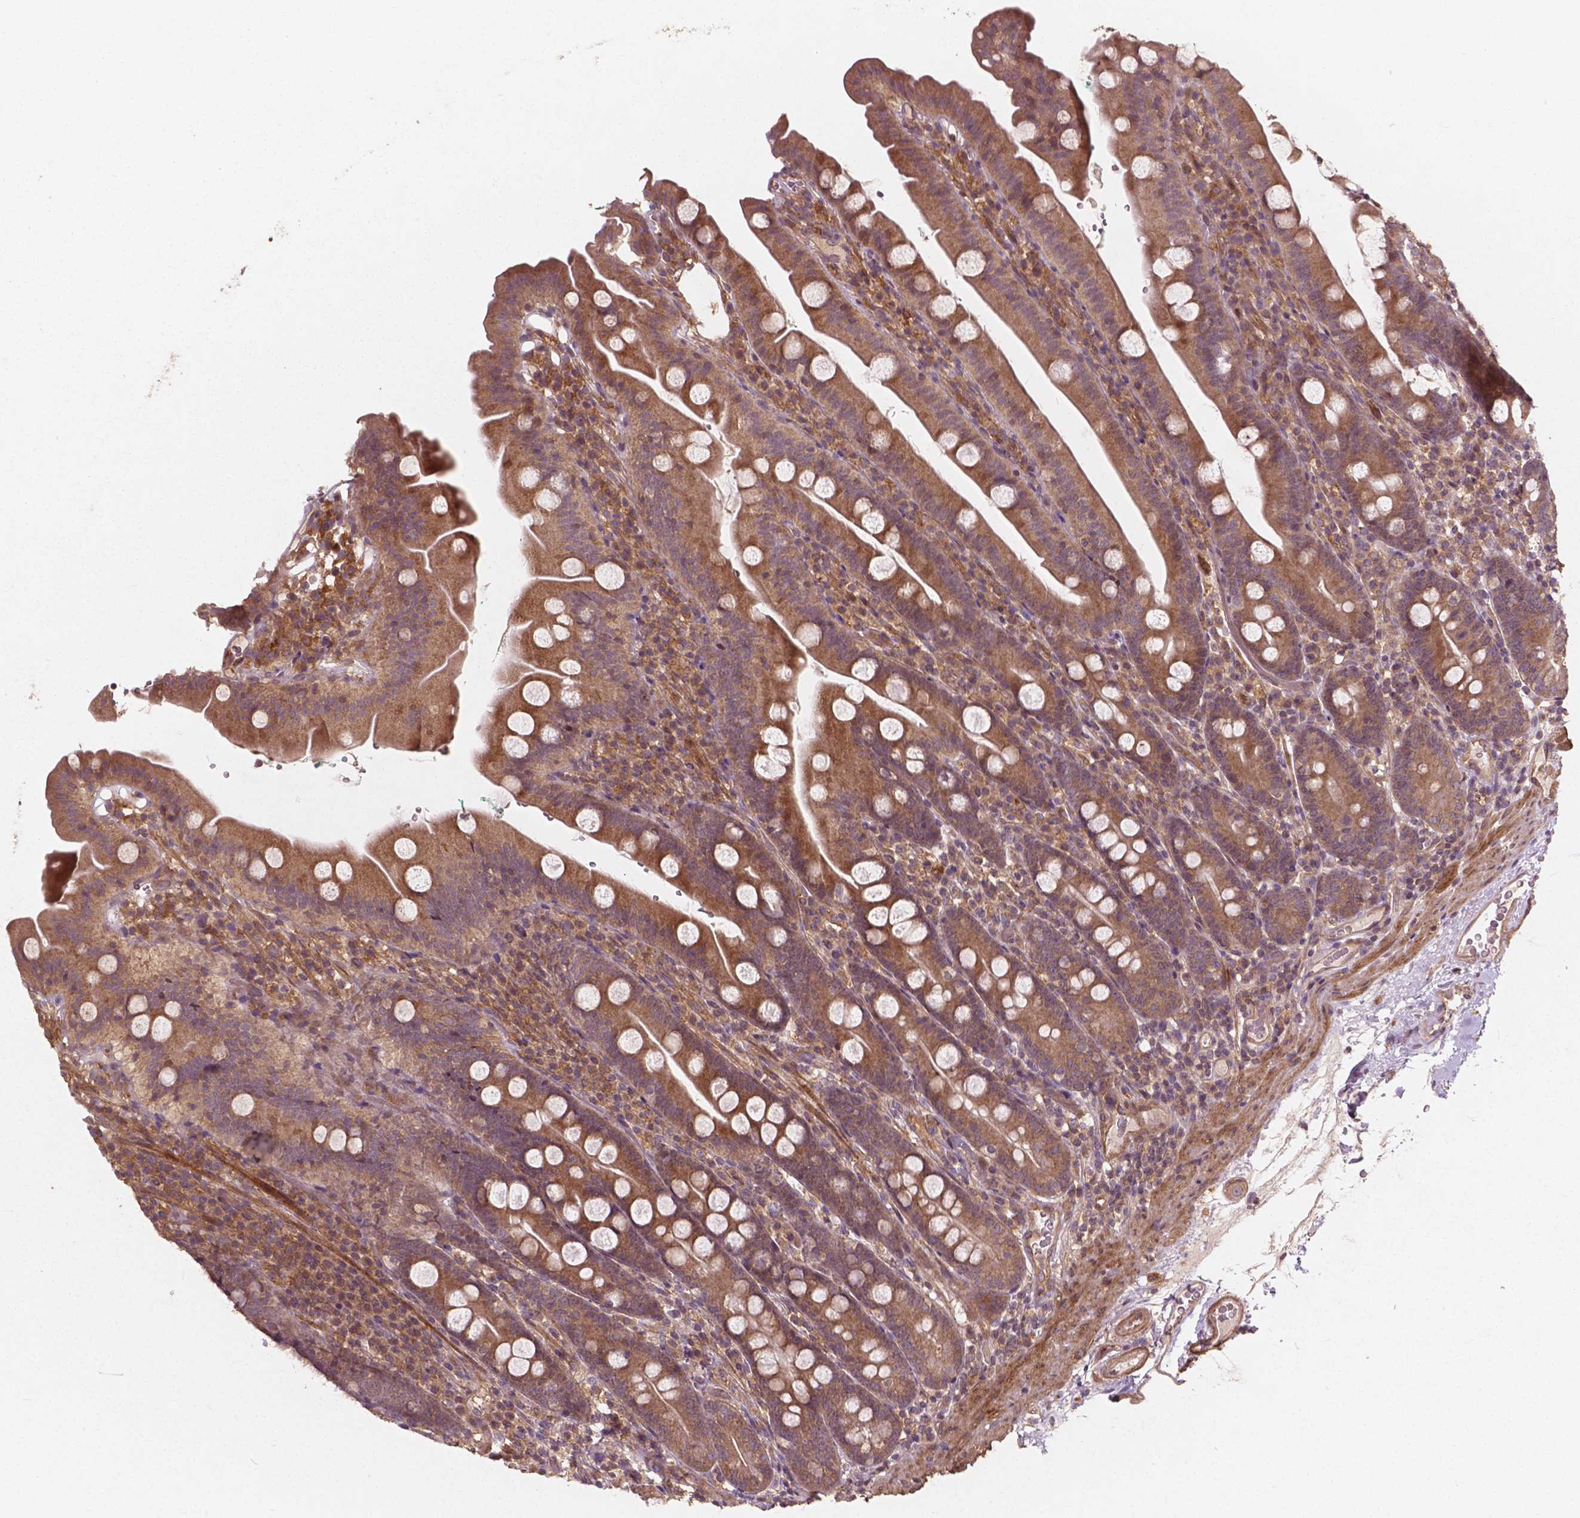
{"staining": {"intensity": "moderate", "quantity": ">75%", "location": "cytoplasmic/membranous"}, "tissue": "duodenum", "cell_type": "Glandular cells", "image_type": "normal", "snomed": [{"axis": "morphology", "description": "Normal tissue, NOS"}, {"axis": "topography", "description": "Duodenum"}], "caption": "Duodenum stained with DAB immunohistochemistry (IHC) demonstrates medium levels of moderate cytoplasmic/membranous staining in approximately >75% of glandular cells. (DAB (3,3'-diaminobenzidine) = brown stain, brightfield microscopy at high magnification).", "gene": "CYFIP1", "patient": {"sex": "female", "age": 67}}